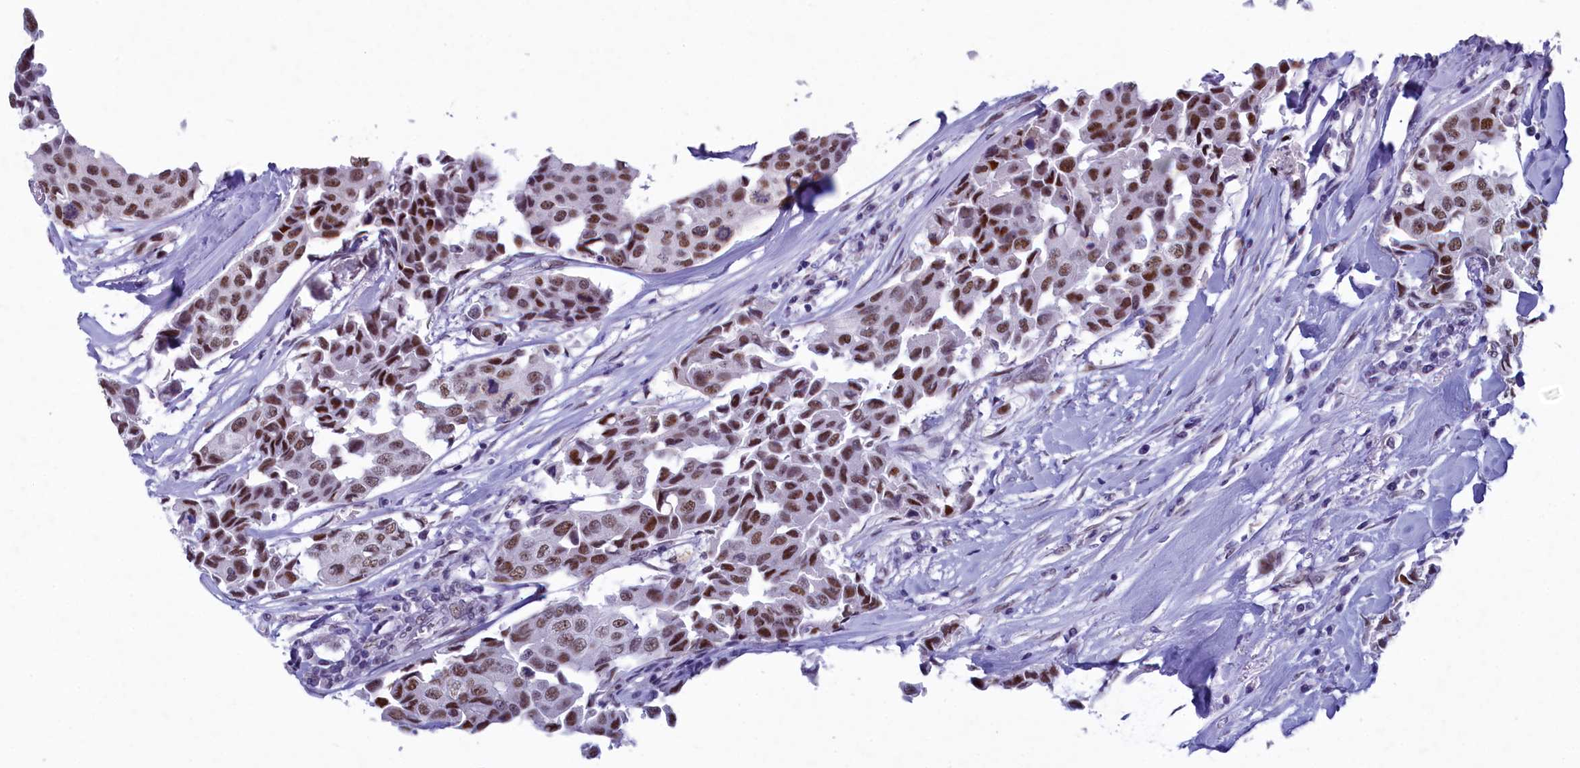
{"staining": {"intensity": "moderate", "quantity": ">75%", "location": "nuclear"}, "tissue": "breast cancer", "cell_type": "Tumor cells", "image_type": "cancer", "snomed": [{"axis": "morphology", "description": "Duct carcinoma"}, {"axis": "topography", "description": "Breast"}], "caption": "Protein positivity by immunohistochemistry demonstrates moderate nuclear expression in approximately >75% of tumor cells in breast intraductal carcinoma.", "gene": "SUGP2", "patient": {"sex": "female", "age": 80}}